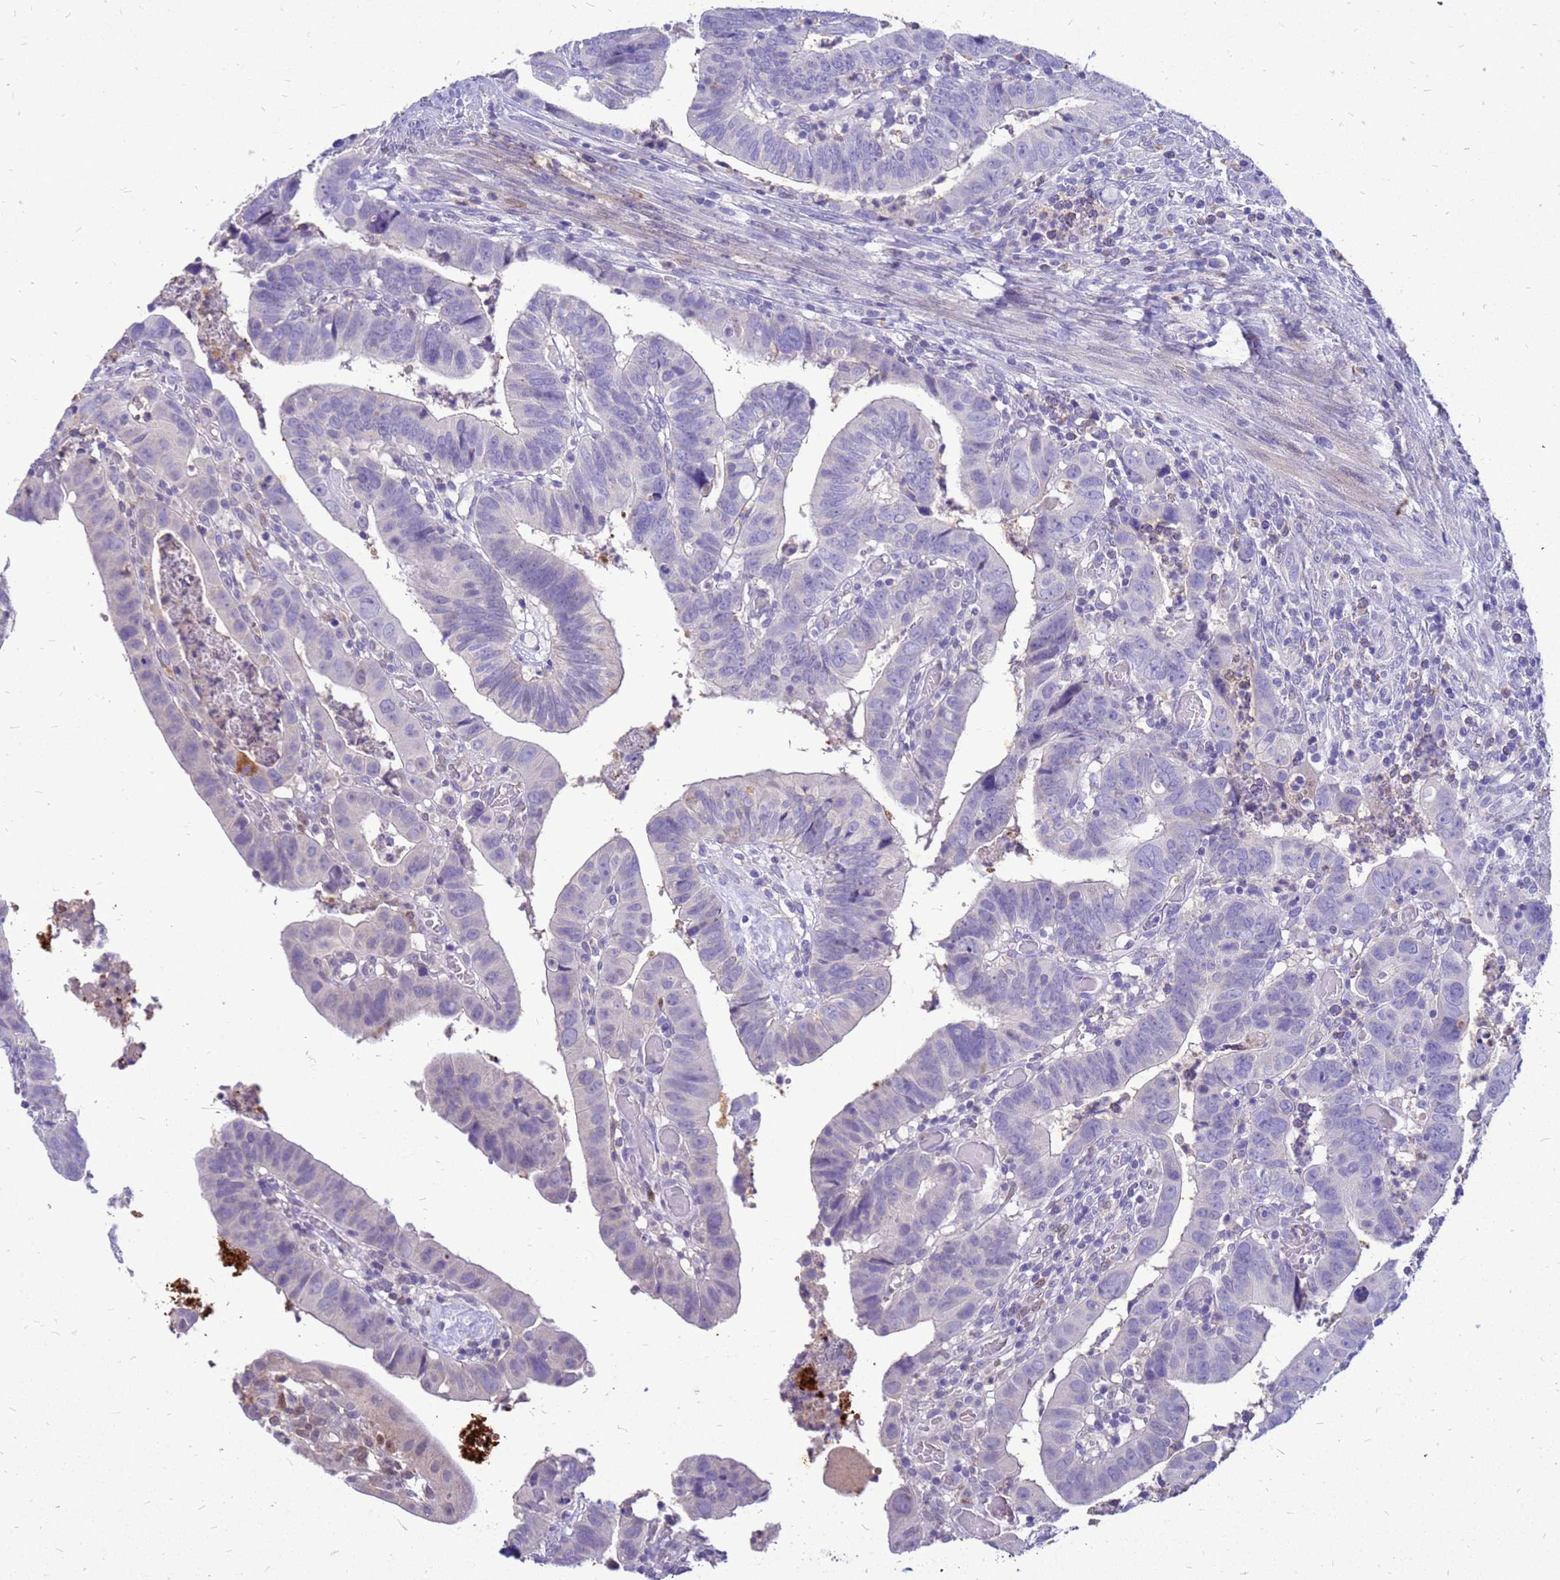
{"staining": {"intensity": "negative", "quantity": "none", "location": "none"}, "tissue": "colorectal cancer", "cell_type": "Tumor cells", "image_type": "cancer", "snomed": [{"axis": "morphology", "description": "Normal tissue, NOS"}, {"axis": "morphology", "description": "Adenocarcinoma, NOS"}, {"axis": "topography", "description": "Rectum"}], "caption": "Immunohistochemical staining of colorectal adenocarcinoma reveals no significant staining in tumor cells. (DAB (3,3'-diaminobenzidine) immunohistochemistry (IHC) with hematoxylin counter stain).", "gene": "AKR1C1", "patient": {"sex": "female", "age": 65}}